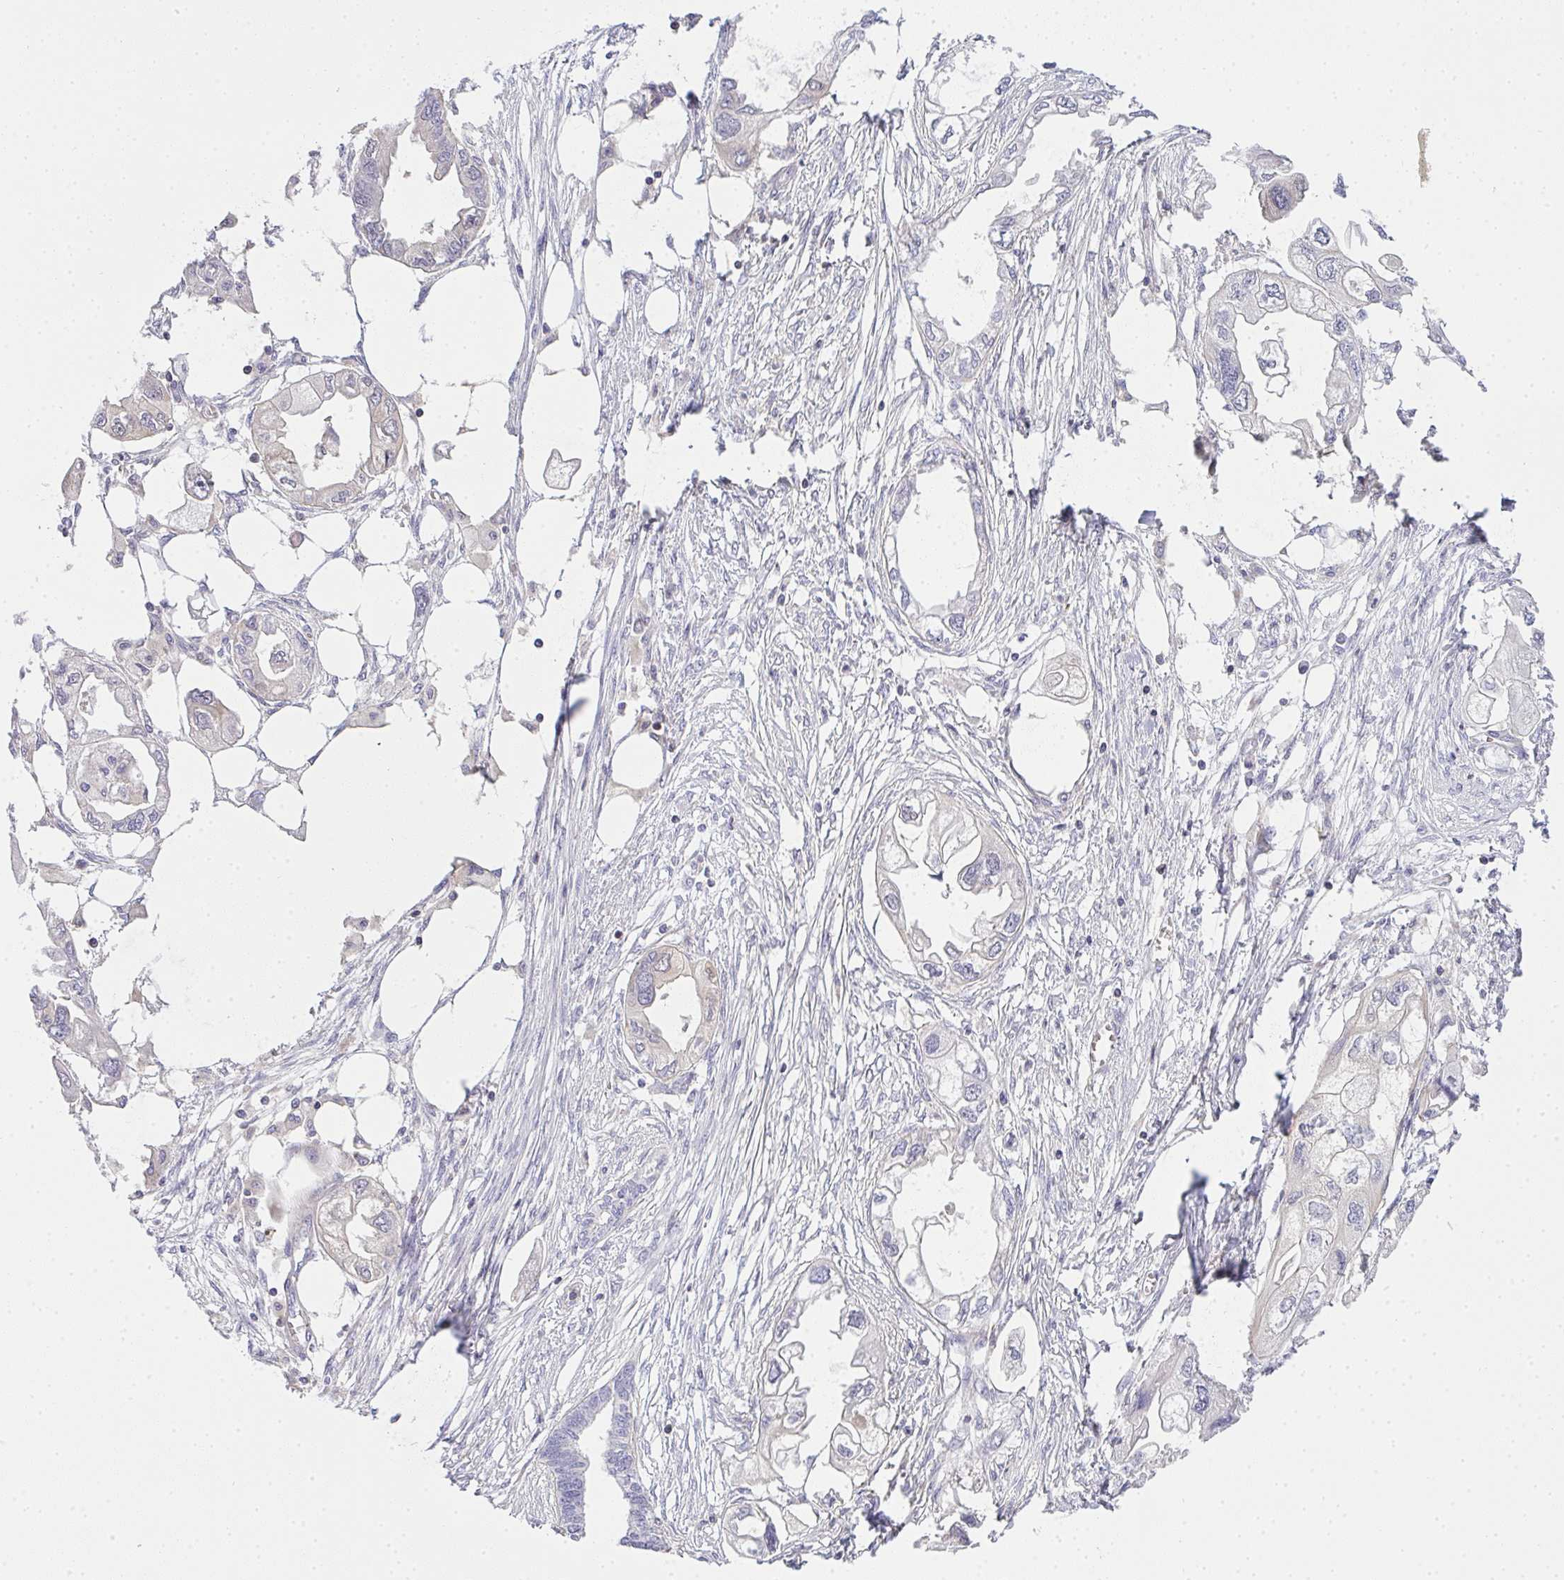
{"staining": {"intensity": "negative", "quantity": "none", "location": "none"}, "tissue": "endometrial cancer", "cell_type": "Tumor cells", "image_type": "cancer", "snomed": [{"axis": "morphology", "description": "Adenocarcinoma, NOS"}, {"axis": "morphology", "description": "Adenocarcinoma, metastatic, NOS"}, {"axis": "topography", "description": "Adipose tissue"}, {"axis": "topography", "description": "Endometrium"}], "caption": "The IHC micrograph has no significant positivity in tumor cells of adenocarcinoma (endometrial) tissue. (DAB immunohistochemistry, high magnification).", "gene": "GSDMB", "patient": {"sex": "female", "age": 67}}